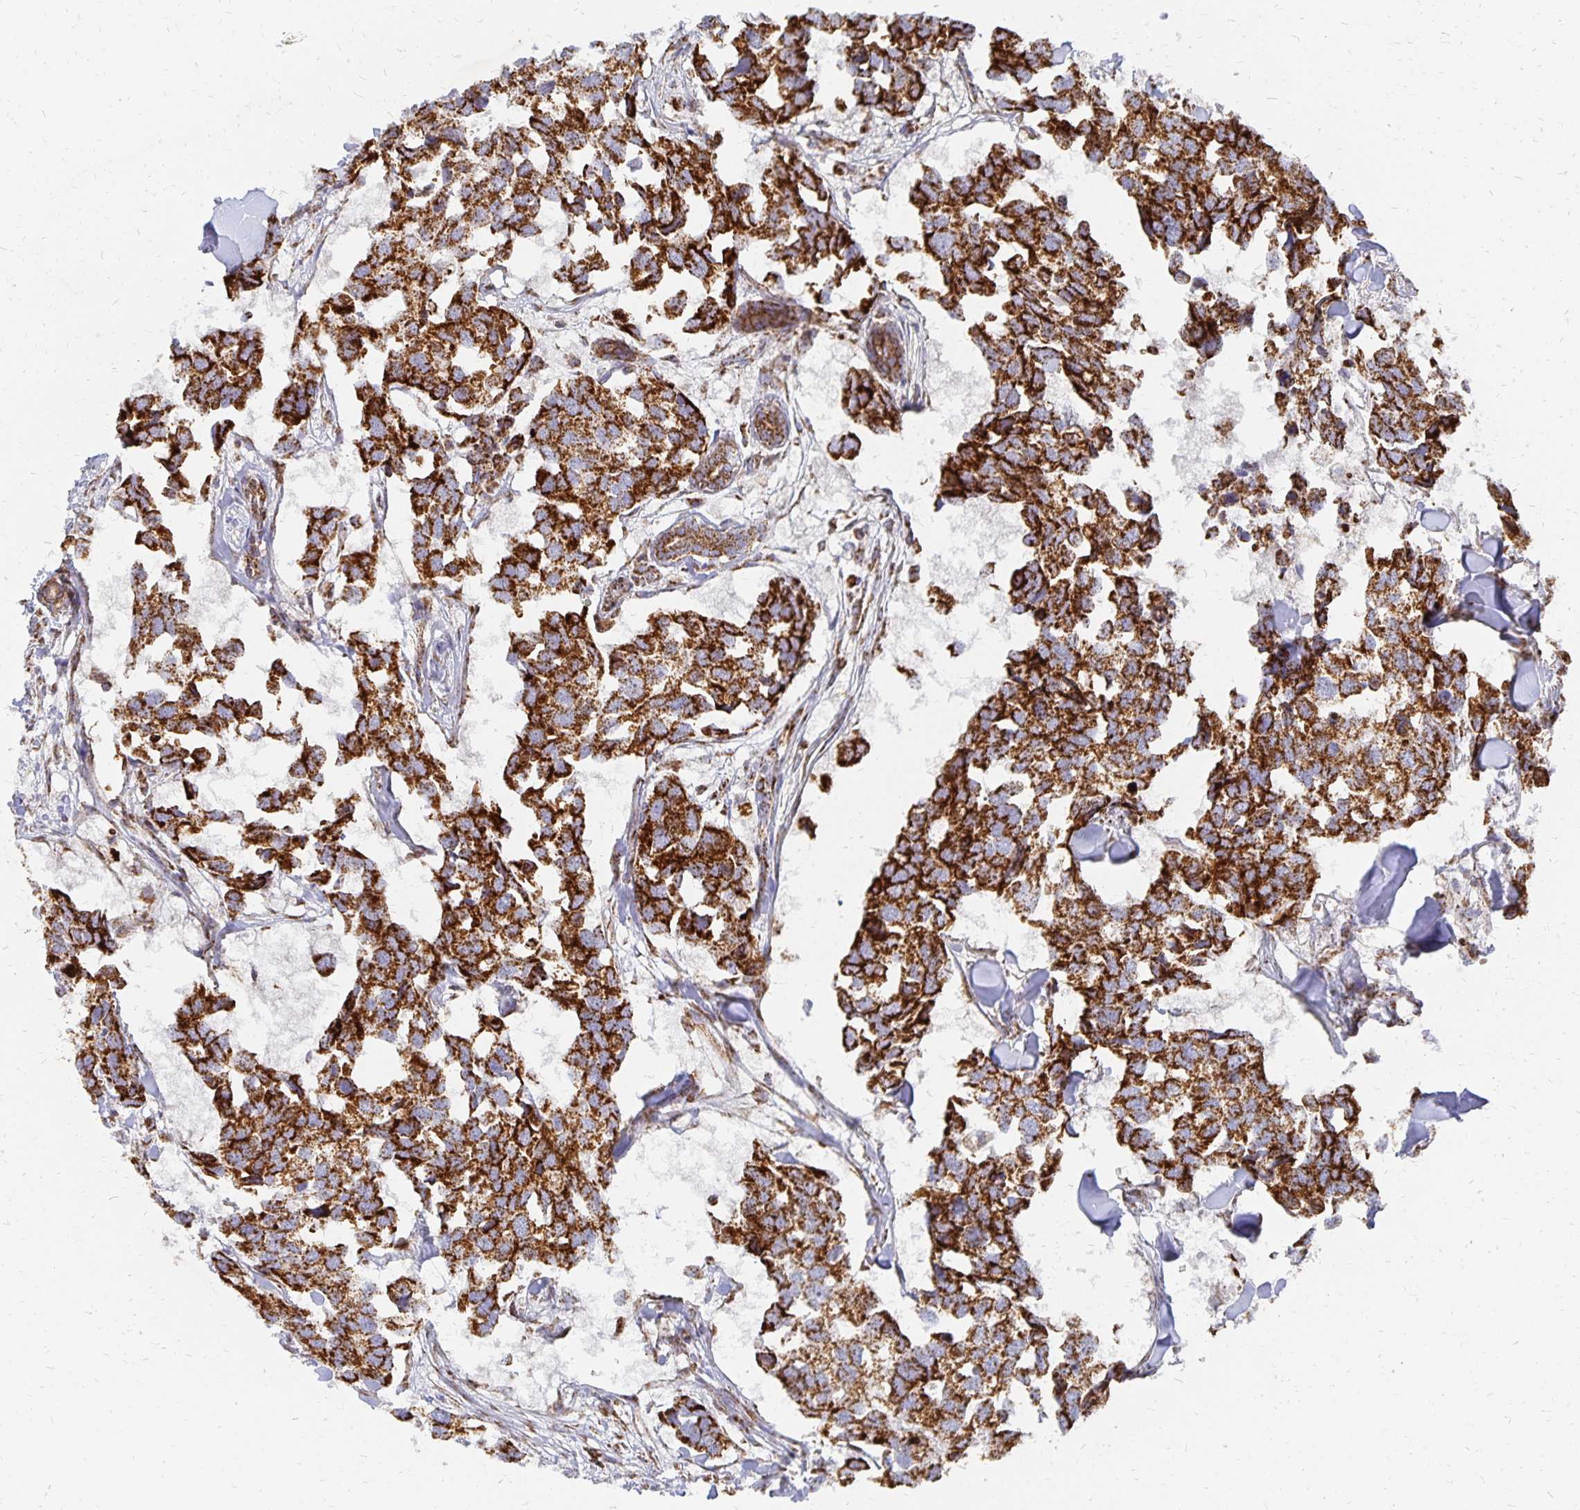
{"staining": {"intensity": "strong", "quantity": ">75%", "location": "cytoplasmic/membranous"}, "tissue": "breast cancer", "cell_type": "Tumor cells", "image_type": "cancer", "snomed": [{"axis": "morphology", "description": "Duct carcinoma"}, {"axis": "topography", "description": "Breast"}], "caption": "Immunohistochemical staining of breast cancer (invasive ductal carcinoma) reveals high levels of strong cytoplasmic/membranous staining in about >75% of tumor cells.", "gene": "STOML2", "patient": {"sex": "female", "age": 83}}